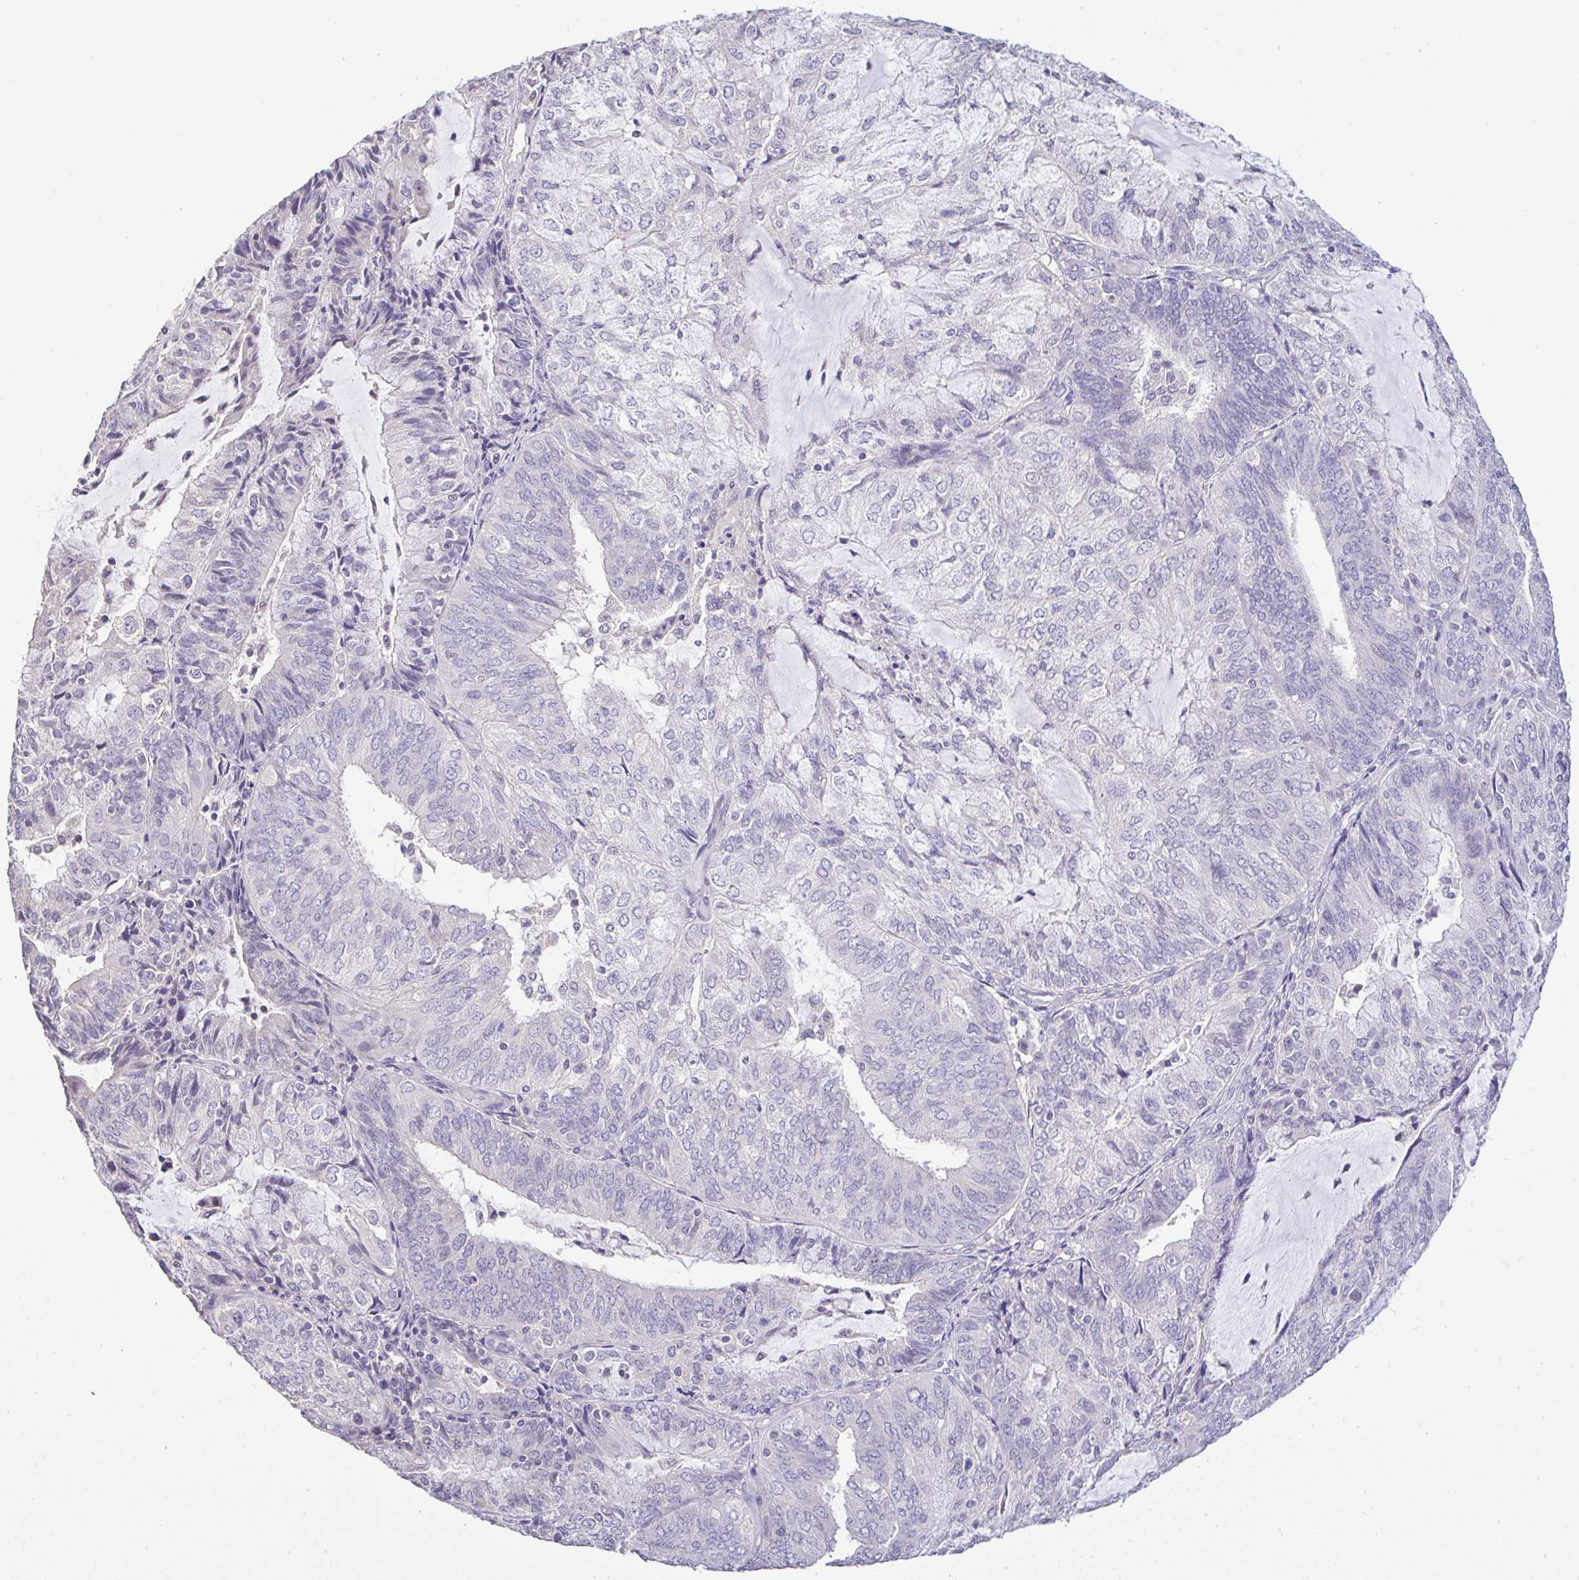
{"staining": {"intensity": "negative", "quantity": "none", "location": "none"}, "tissue": "endometrial cancer", "cell_type": "Tumor cells", "image_type": "cancer", "snomed": [{"axis": "morphology", "description": "Adenocarcinoma, NOS"}, {"axis": "topography", "description": "Endometrium"}], "caption": "Endometrial adenocarcinoma was stained to show a protein in brown. There is no significant positivity in tumor cells. (DAB (3,3'-diaminobenzidine) immunohistochemistry with hematoxylin counter stain).", "gene": "CTU1", "patient": {"sex": "female", "age": 81}}